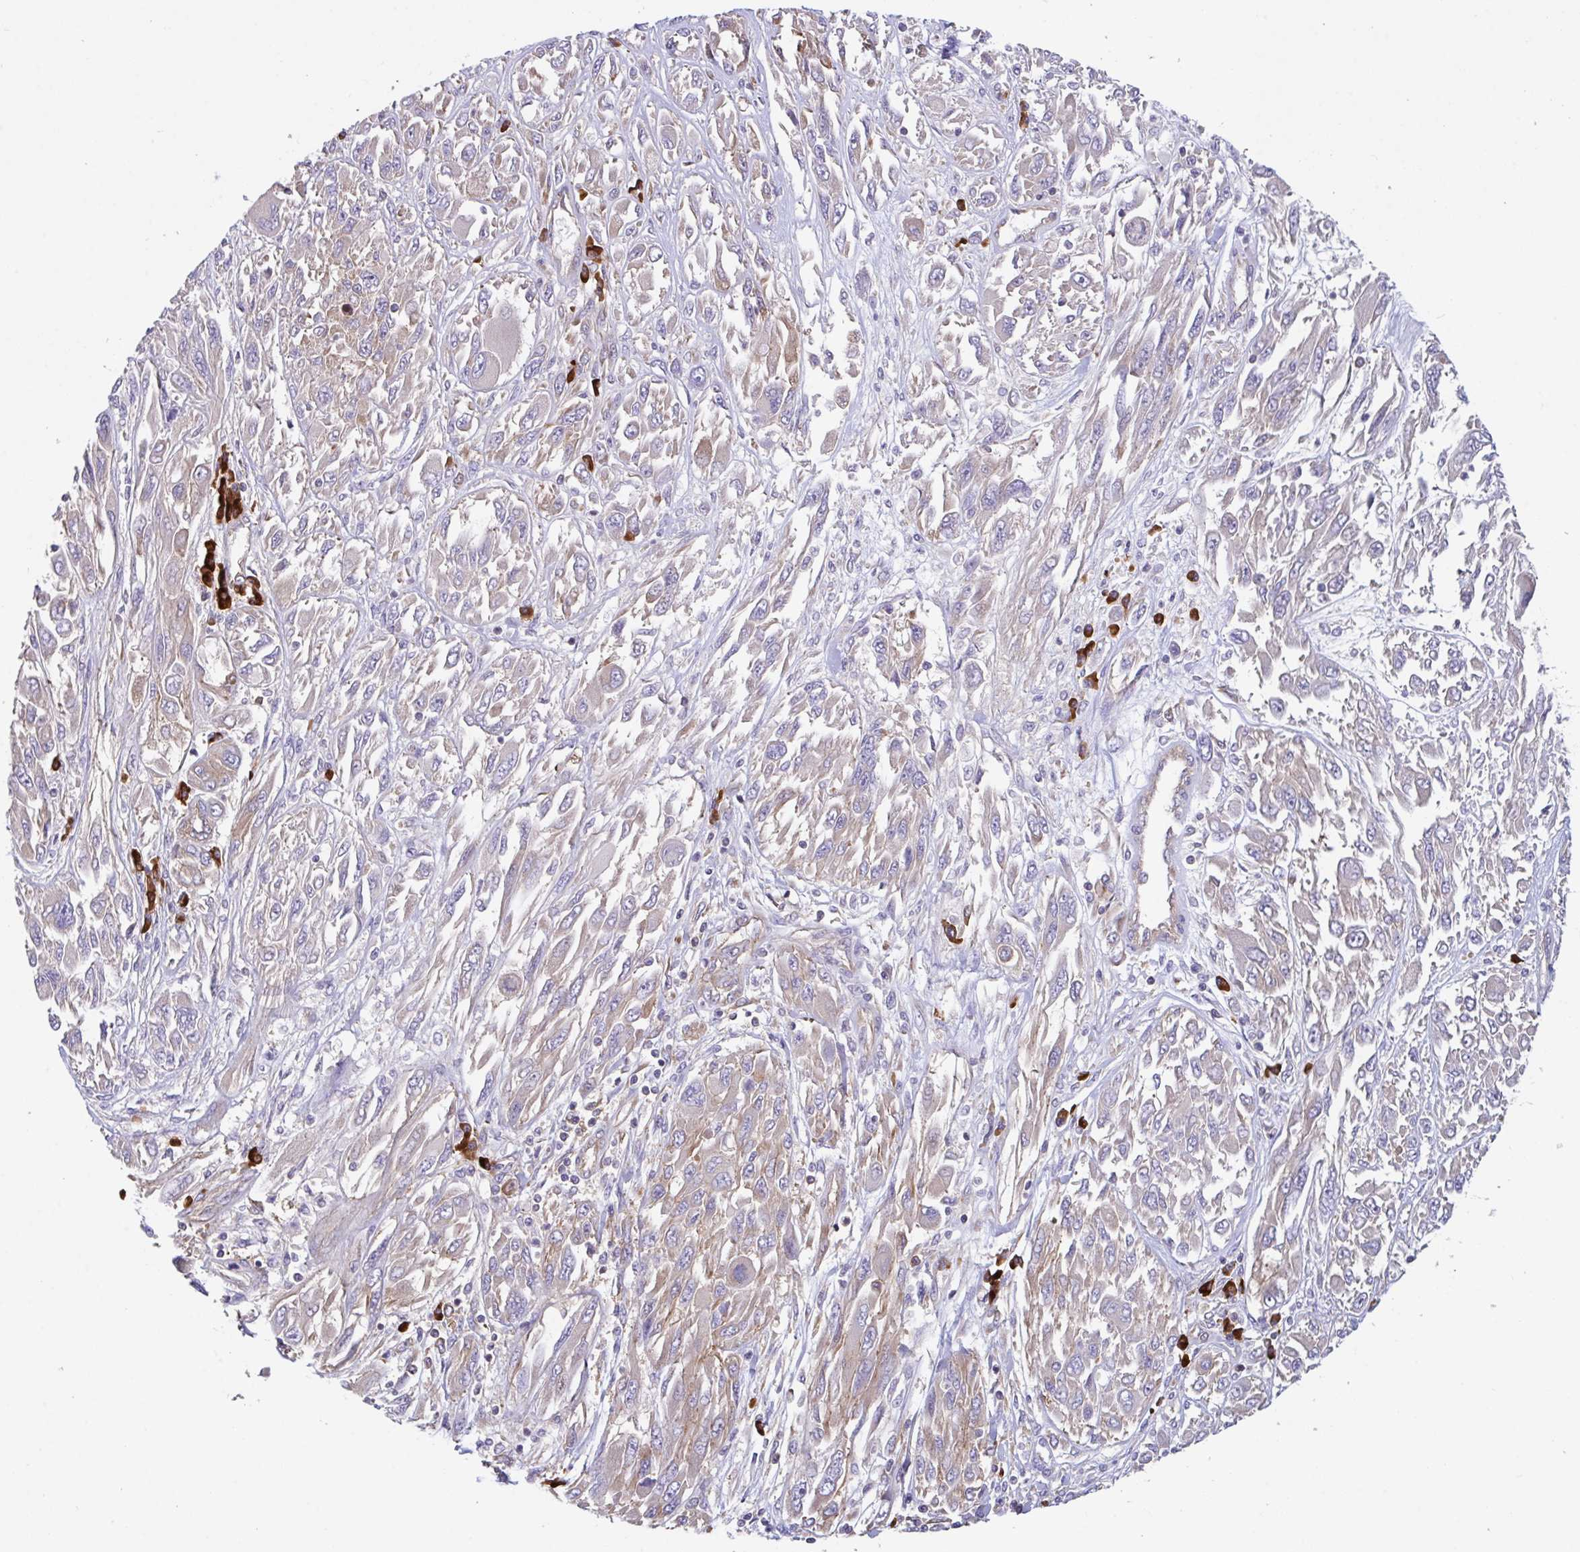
{"staining": {"intensity": "weak", "quantity": ">75%", "location": "cytoplasmic/membranous"}, "tissue": "melanoma", "cell_type": "Tumor cells", "image_type": "cancer", "snomed": [{"axis": "morphology", "description": "Malignant melanoma, NOS"}, {"axis": "topography", "description": "Skin"}], "caption": "A low amount of weak cytoplasmic/membranous positivity is identified in approximately >75% of tumor cells in melanoma tissue. The protein of interest is shown in brown color, while the nuclei are stained blue.", "gene": "YARS2", "patient": {"sex": "female", "age": 91}}